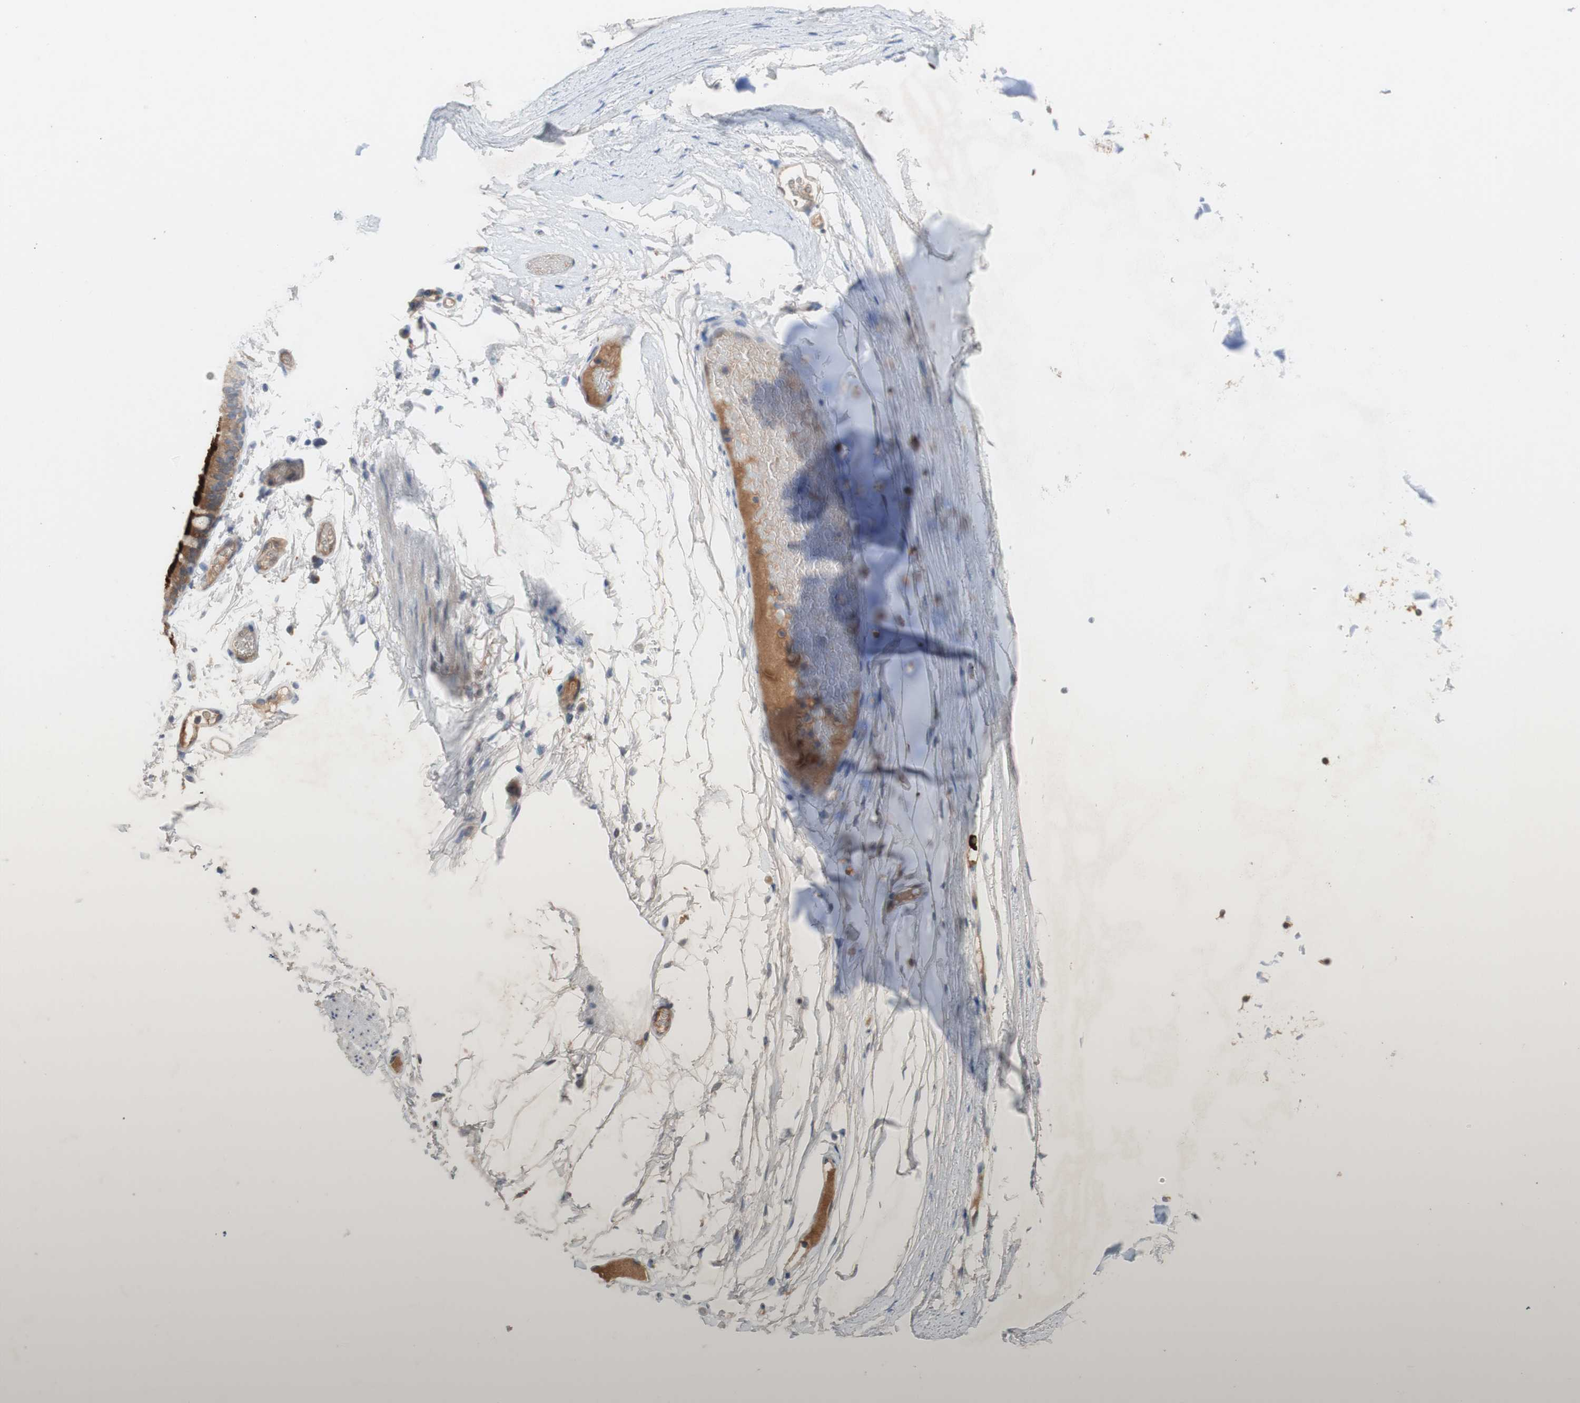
{"staining": {"intensity": "negative", "quantity": "none", "location": "none"}, "tissue": "adipose tissue", "cell_type": "Adipocytes", "image_type": "normal", "snomed": [{"axis": "morphology", "description": "Normal tissue, NOS"}, {"axis": "topography", "description": "Bronchus"}], "caption": "Immunohistochemistry of benign adipose tissue displays no expression in adipocytes.", "gene": "PEX2", "patient": {"sex": "female", "age": 73}}